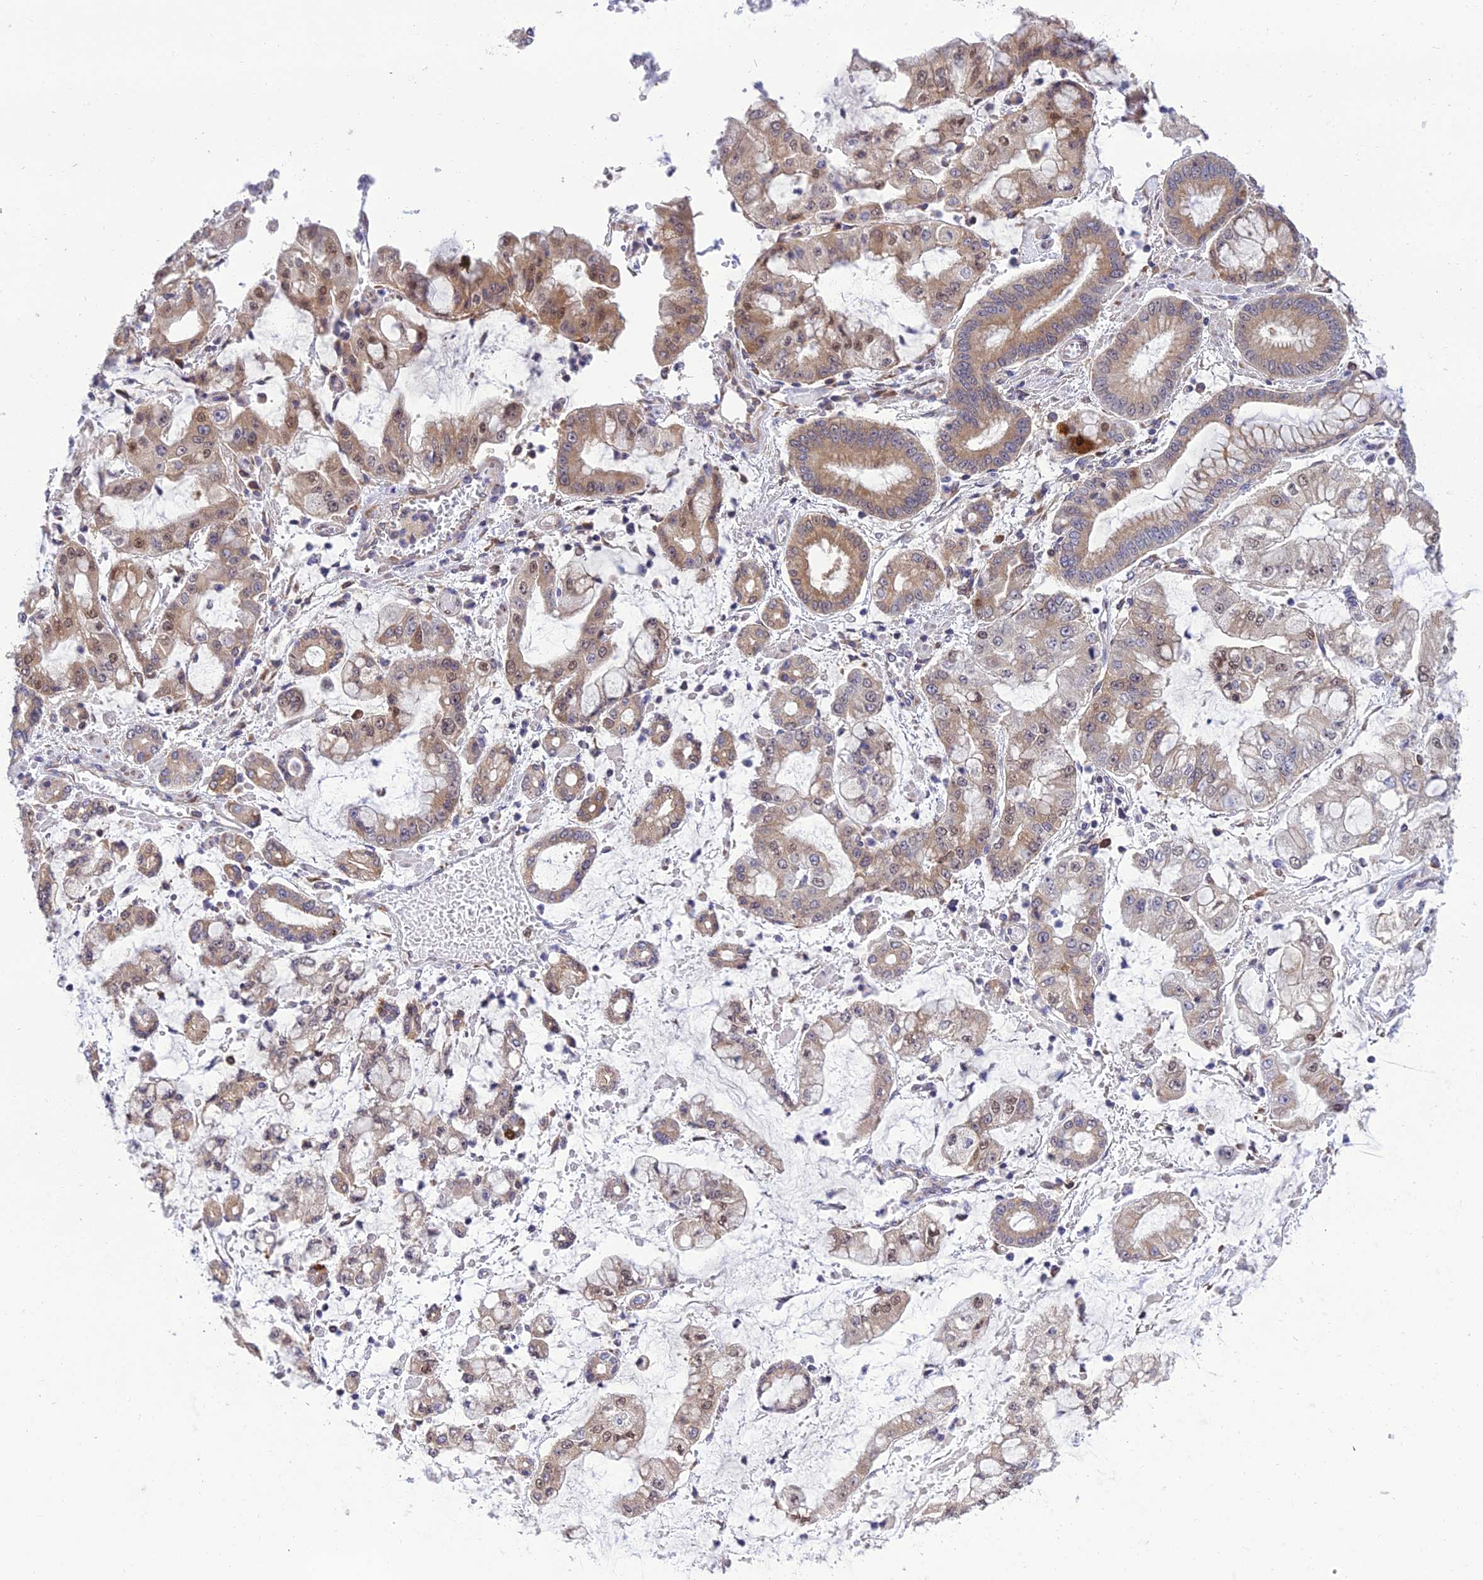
{"staining": {"intensity": "moderate", "quantity": "25%-75%", "location": "cytoplasmic/membranous,nuclear"}, "tissue": "stomach cancer", "cell_type": "Tumor cells", "image_type": "cancer", "snomed": [{"axis": "morphology", "description": "Adenocarcinoma, NOS"}, {"axis": "topography", "description": "Stomach"}], "caption": "Adenocarcinoma (stomach) stained for a protein reveals moderate cytoplasmic/membranous and nuclear positivity in tumor cells. (DAB IHC with brightfield microscopy, high magnification).", "gene": "CLCN7", "patient": {"sex": "male", "age": 76}}